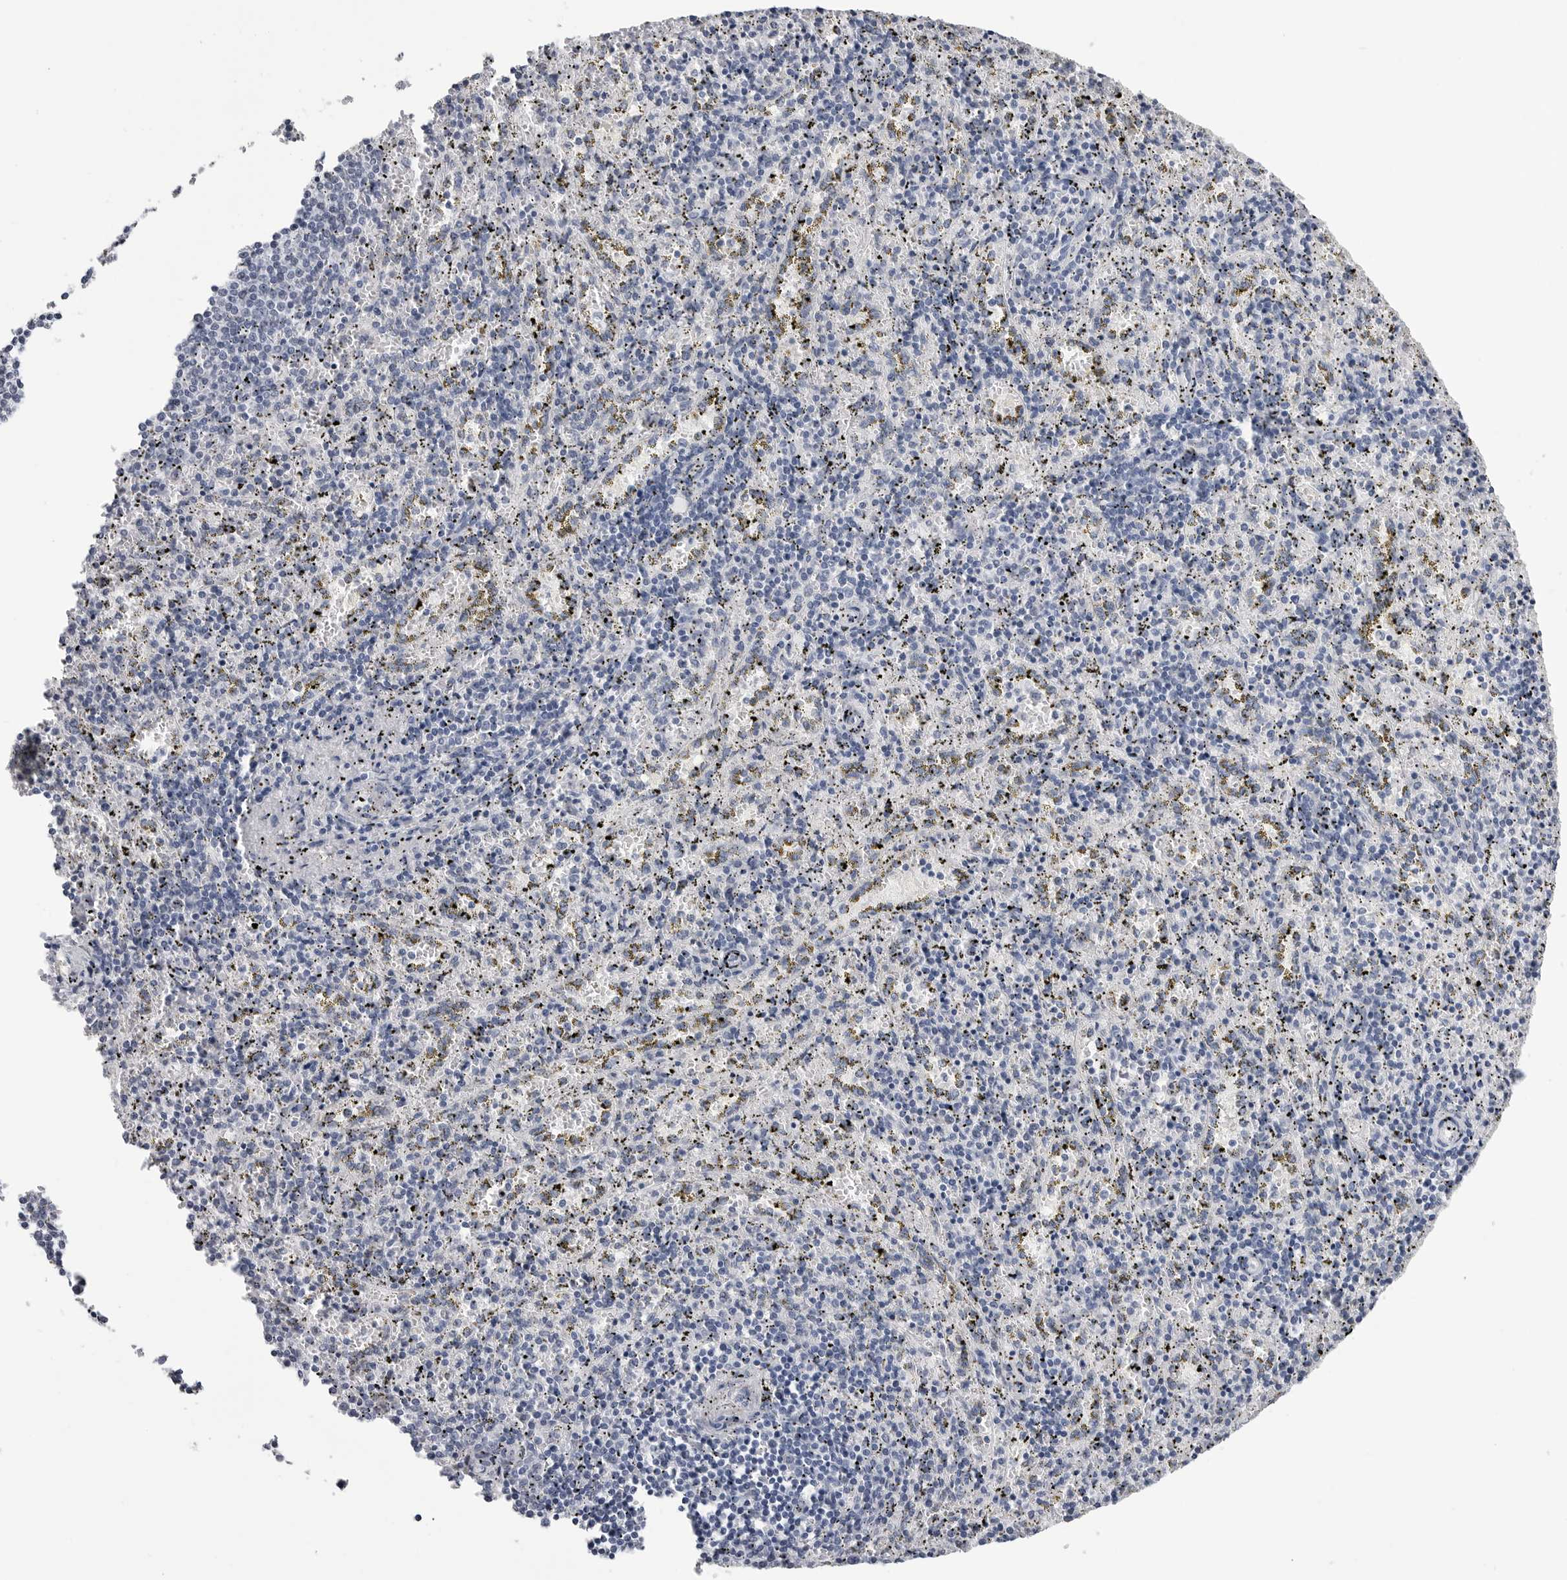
{"staining": {"intensity": "negative", "quantity": "none", "location": "none"}, "tissue": "spleen", "cell_type": "Cells in red pulp", "image_type": "normal", "snomed": [{"axis": "morphology", "description": "Normal tissue, NOS"}, {"axis": "topography", "description": "Spleen"}], "caption": "This is an IHC photomicrograph of benign spleen. There is no positivity in cells in red pulp.", "gene": "PGA3", "patient": {"sex": "male", "age": 11}}